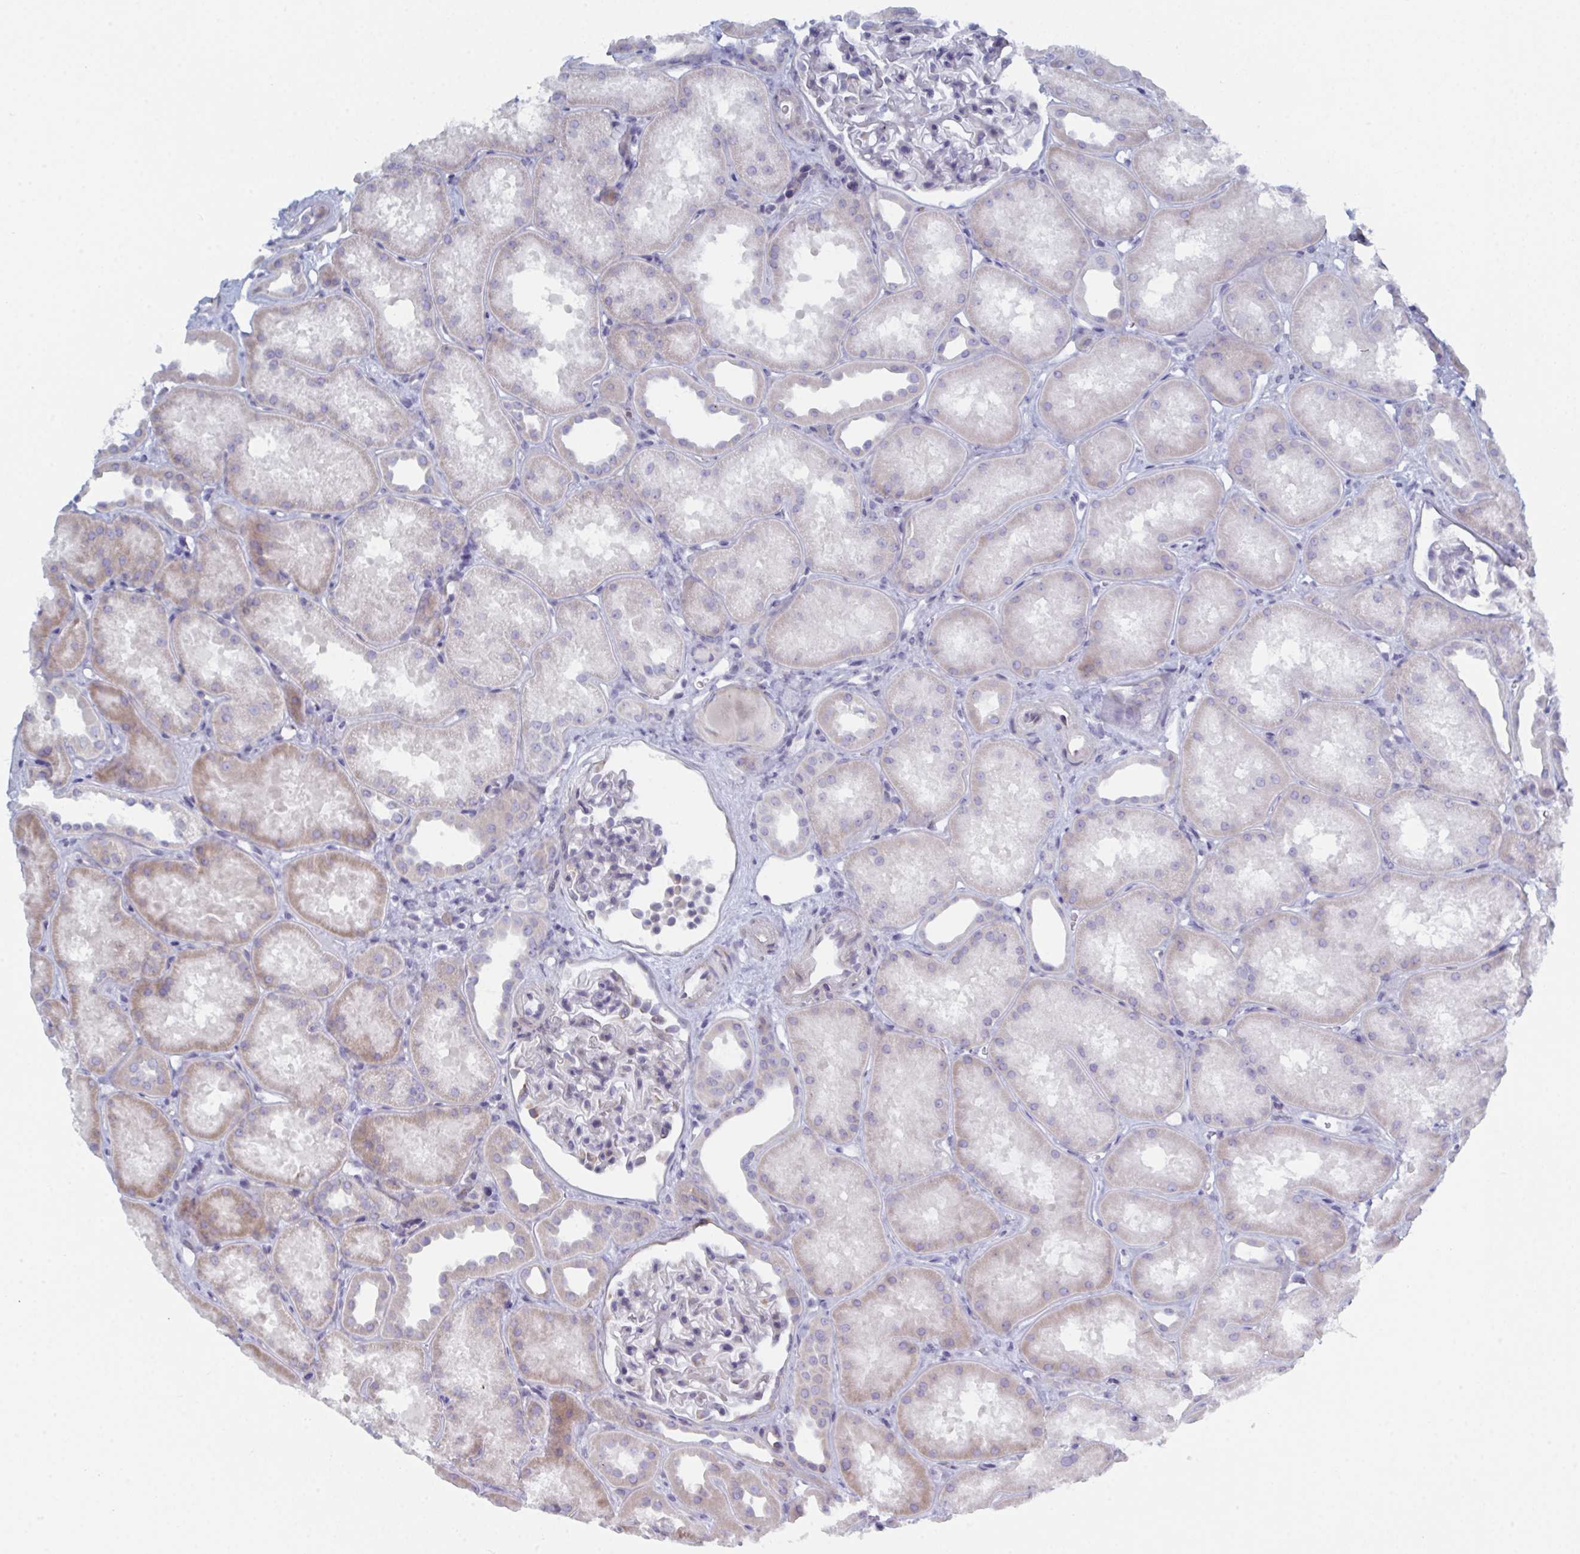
{"staining": {"intensity": "negative", "quantity": "none", "location": "none"}, "tissue": "kidney", "cell_type": "Cells in glomeruli", "image_type": "normal", "snomed": [{"axis": "morphology", "description": "Normal tissue, NOS"}, {"axis": "topography", "description": "Kidney"}], "caption": "High magnification brightfield microscopy of unremarkable kidney stained with DAB (3,3'-diaminobenzidine) (brown) and counterstained with hematoxylin (blue): cells in glomeruli show no significant staining. (Brightfield microscopy of DAB (3,3'-diaminobenzidine) IHC at high magnification).", "gene": "ZNF684", "patient": {"sex": "male", "age": 61}}